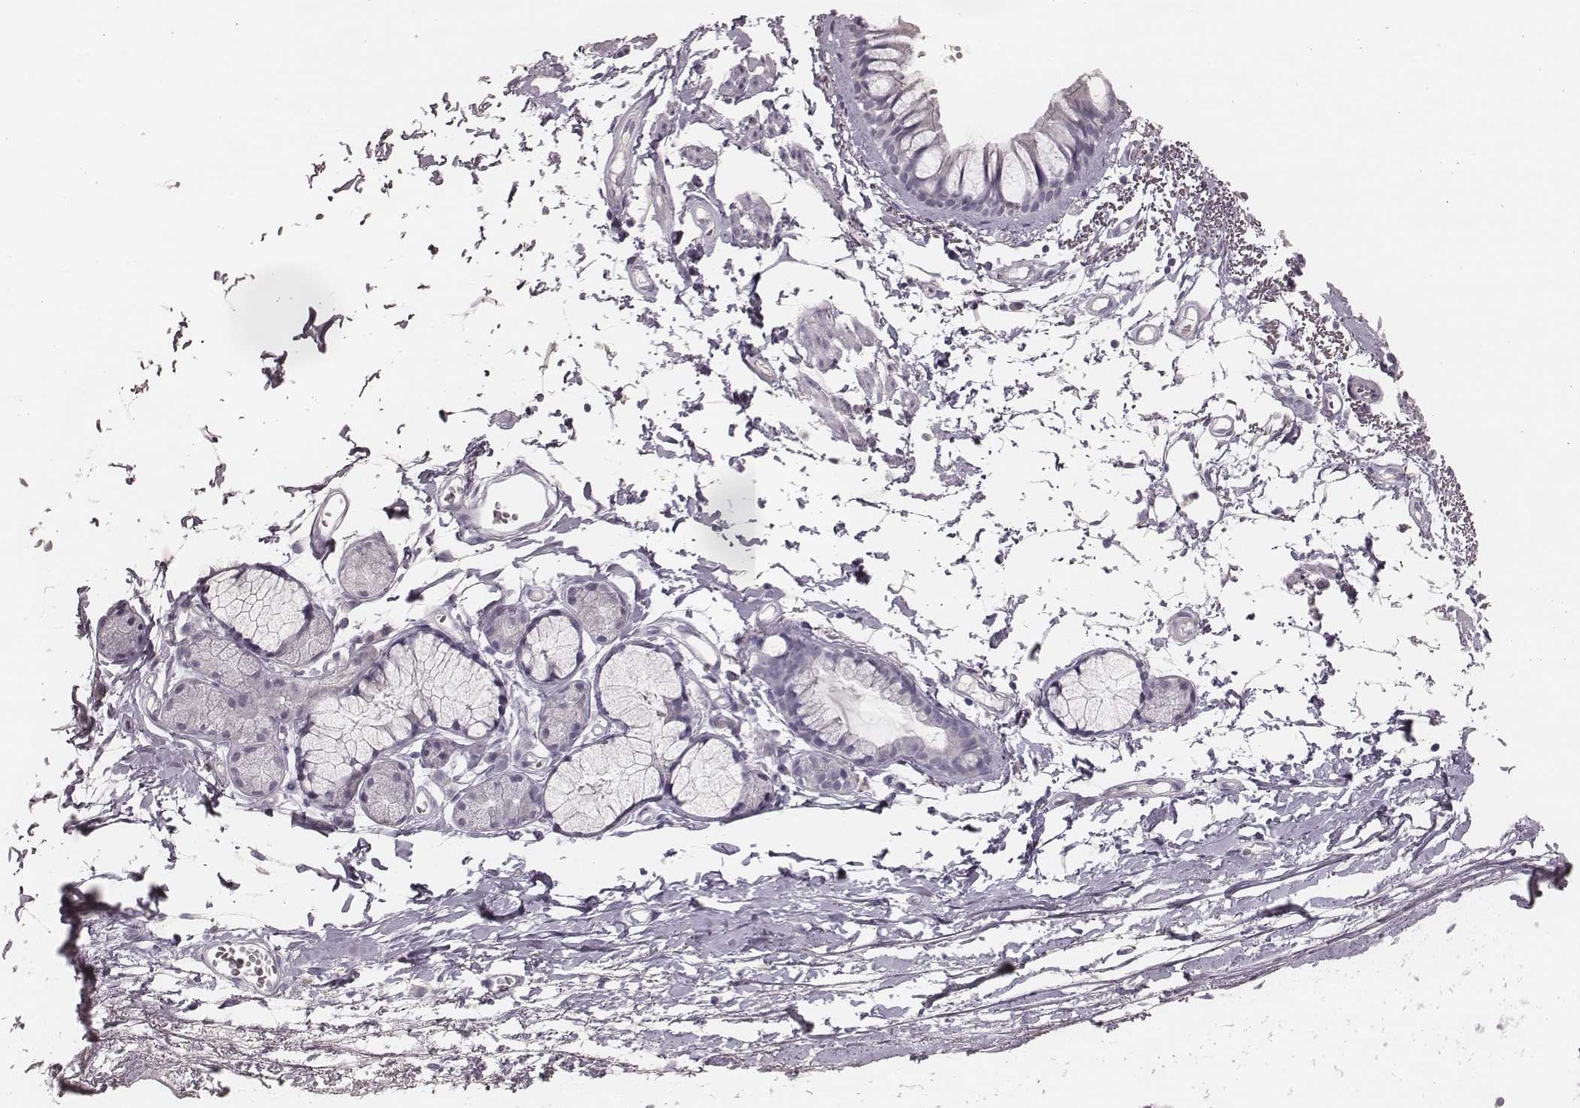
{"staining": {"intensity": "negative", "quantity": "none", "location": "none"}, "tissue": "bronchus", "cell_type": "Respiratory epithelial cells", "image_type": "normal", "snomed": [{"axis": "morphology", "description": "Normal tissue, NOS"}, {"axis": "topography", "description": "Cartilage tissue"}, {"axis": "topography", "description": "Bronchus"}, {"axis": "topography", "description": "Peripheral nerve tissue"}], "caption": "High power microscopy micrograph of an immunohistochemistry histopathology image of unremarkable bronchus, revealing no significant staining in respiratory epithelial cells.", "gene": "ZP4", "patient": {"sex": "female", "age": 59}}